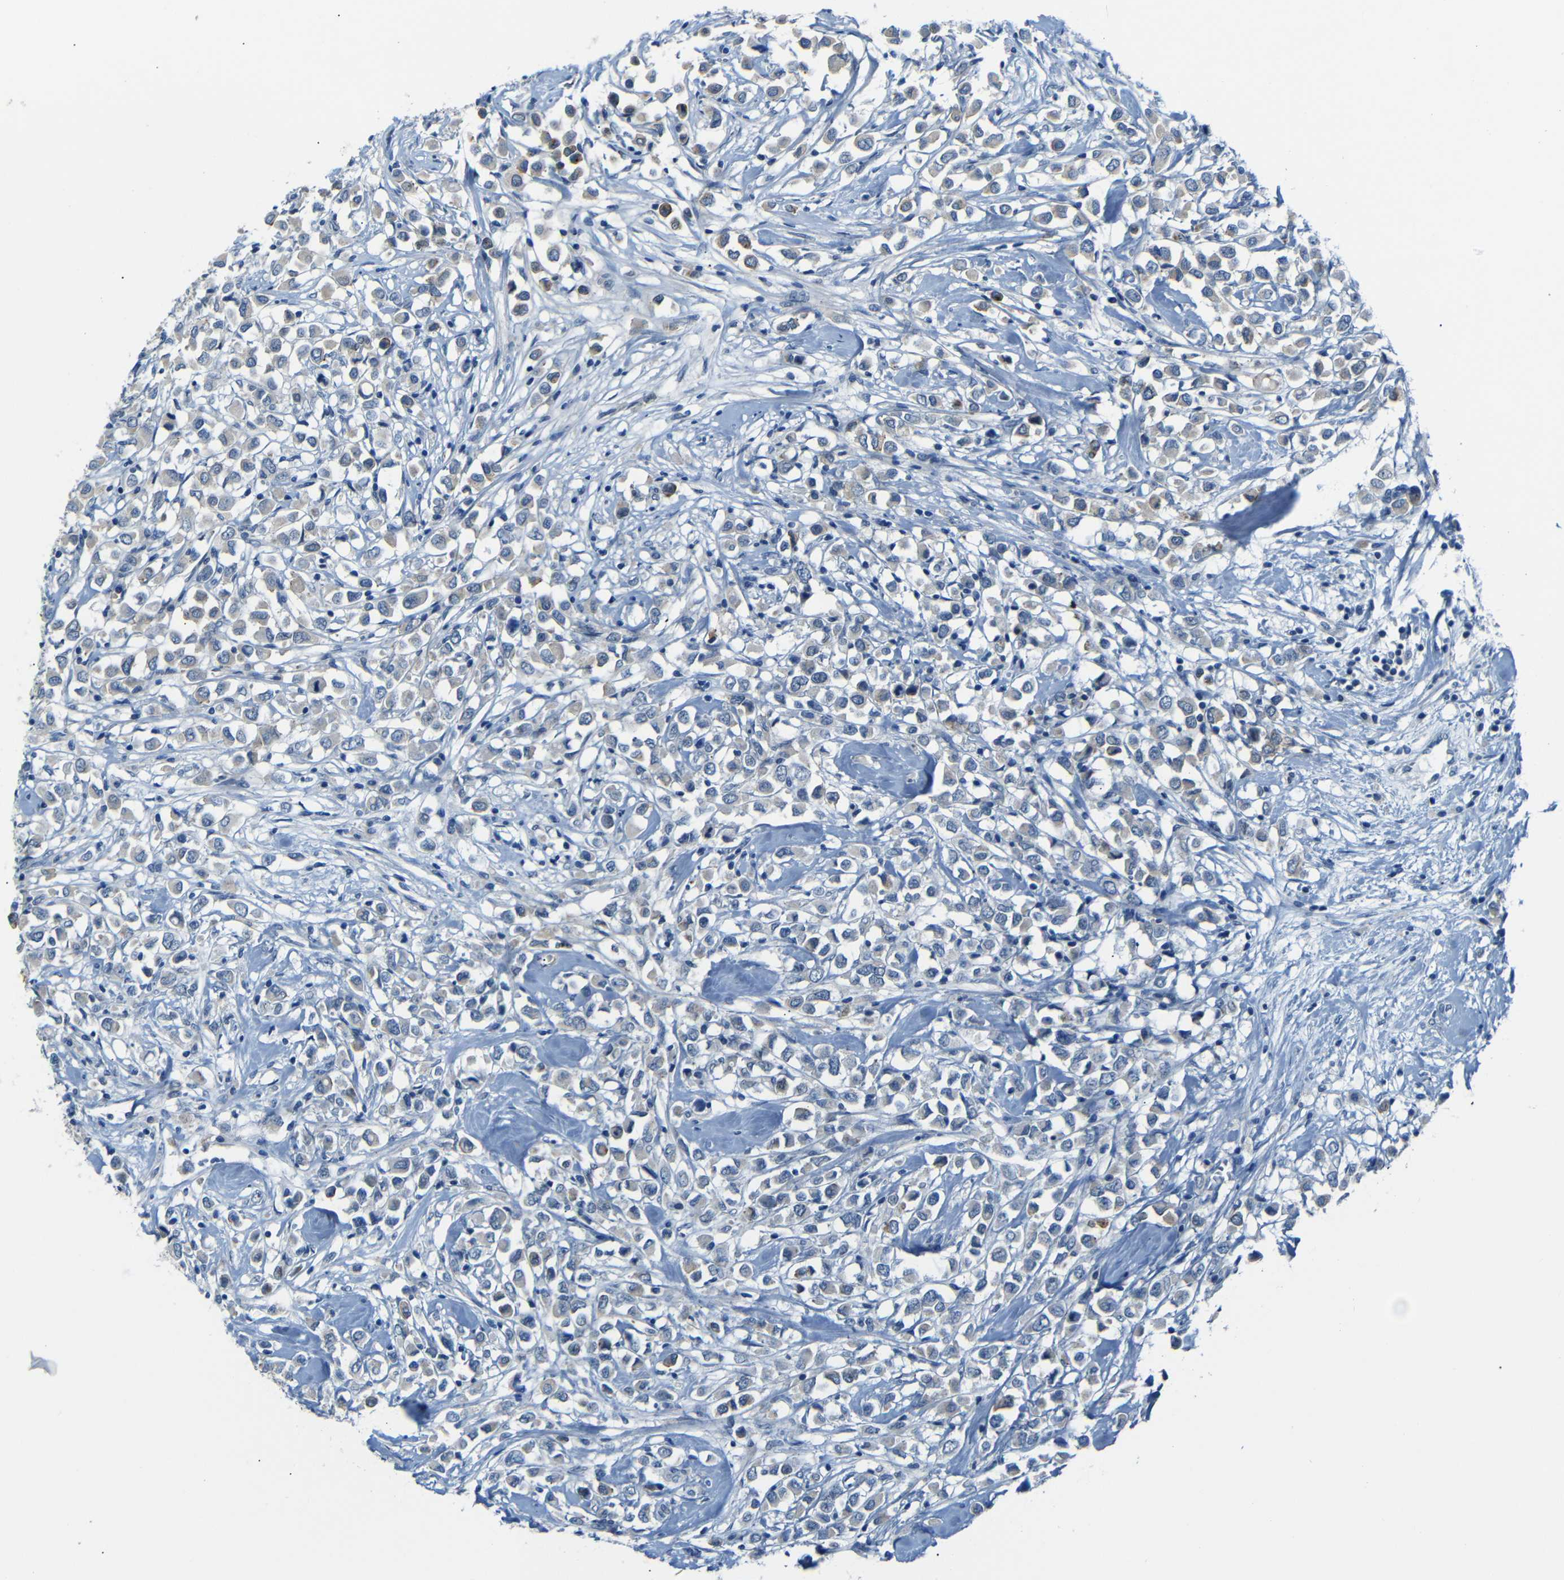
{"staining": {"intensity": "weak", "quantity": ">75%", "location": "cytoplasmic/membranous"}, "tissue": "breast cancer", "cell_type": "Tumor cells", "image_type": "cancer", "snomed": [{"axis": "morphology", "description": "Duct carcinoma"}, {"axis": "topography", "description": "Breast"}], "caption": "Human breast invasive ductal carcinoma stained with a protein marker exhibits weak staining in tumor cells.", "gene": "ANK3", "patient": {"sex": "female", "age": 61}}